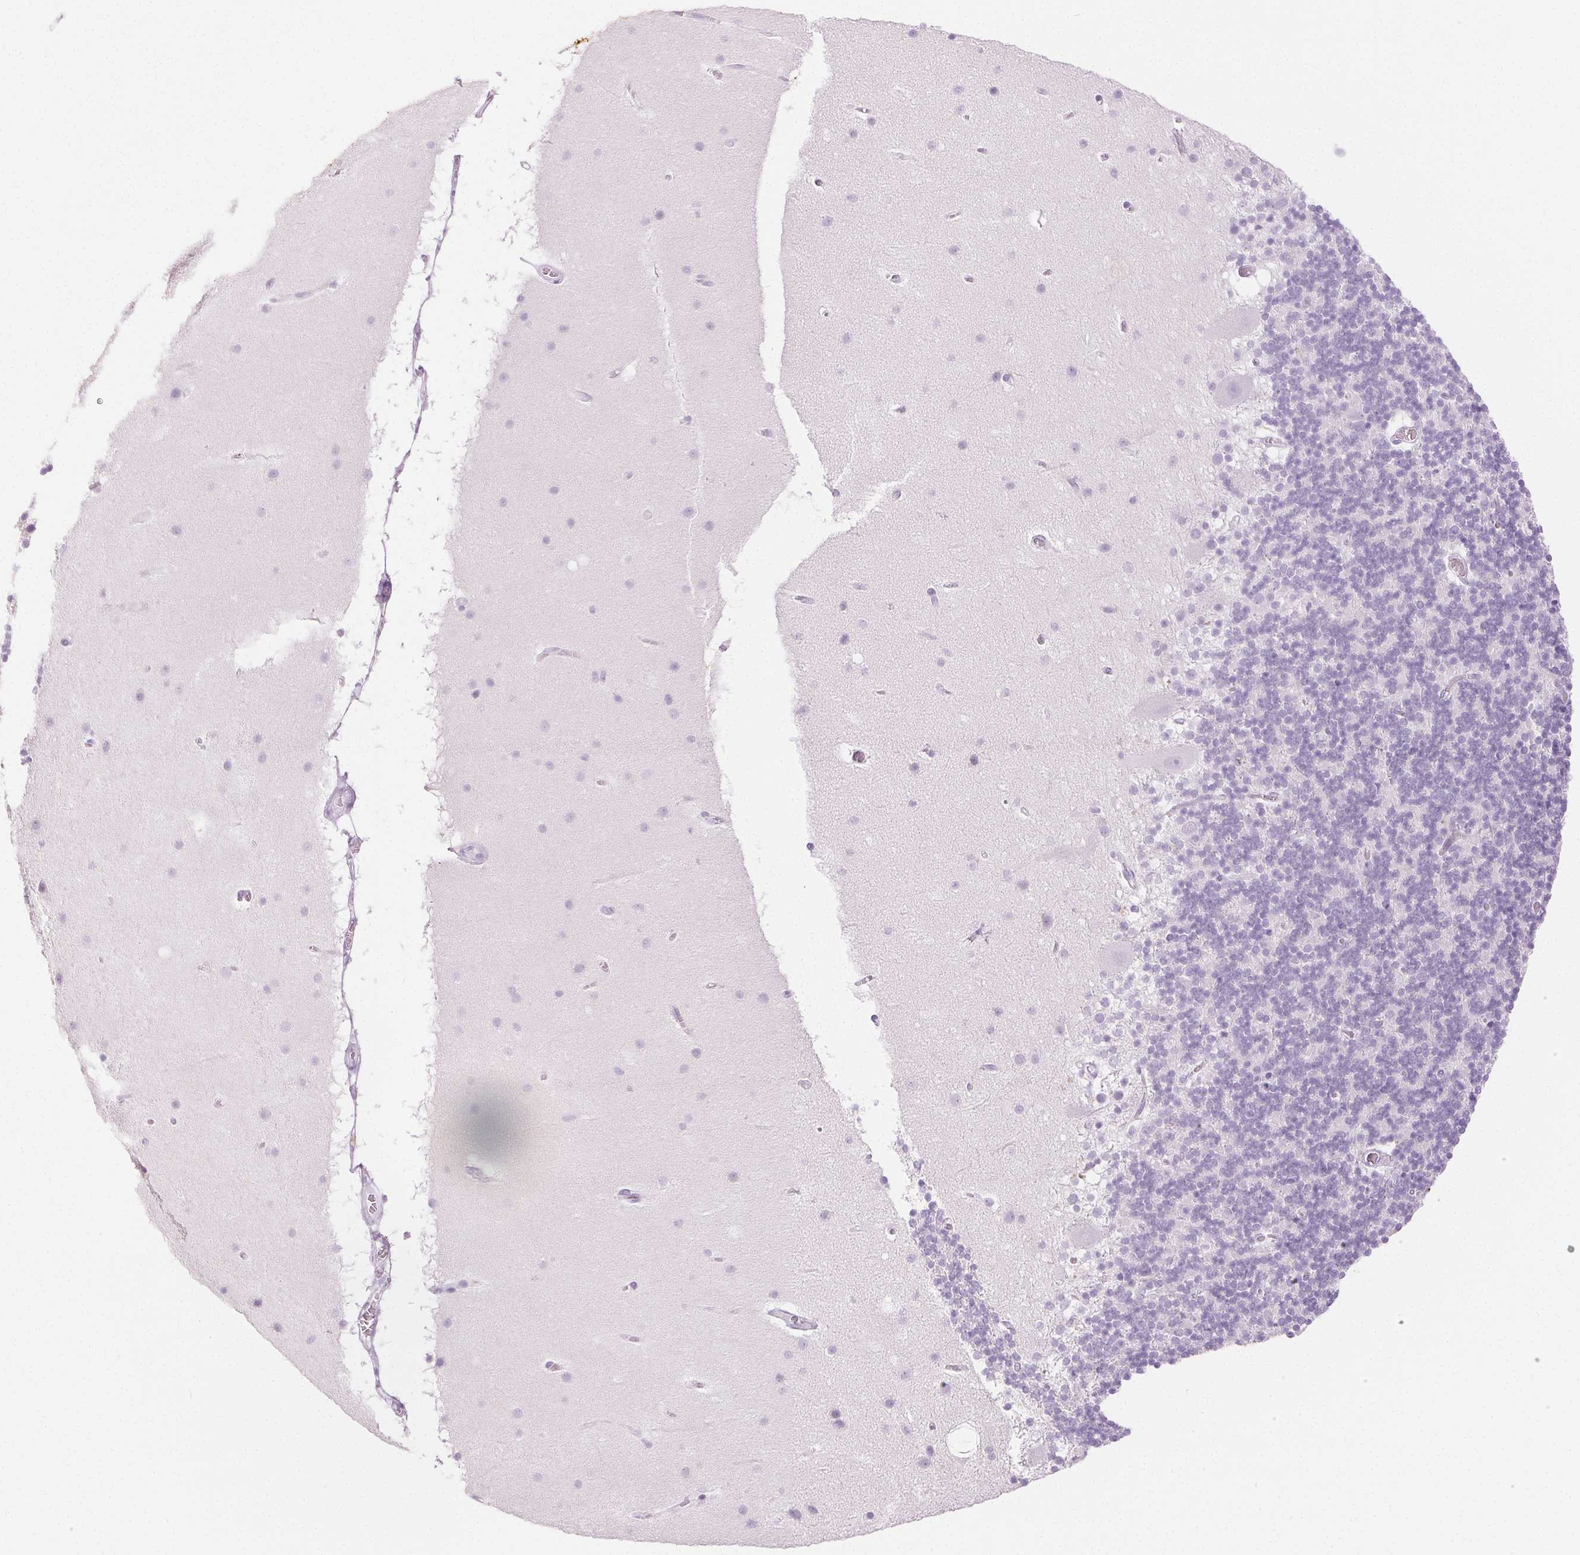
{"staining": {"intensity": "negative", "quantity": "none", "location": "none"}, "tissue": "cerebellum", "cell_type": "Cells in granular layer", "image_type": "normal", "snomed": [{"axis": "morphology", "description": "Normal tissue, NOS"}, {"axis": "topography", "description": "Cerebellum"}], "caption": "IHC of unremarkable human cerebellum shows no staining in cells in granular layer. Brightfield microscopy of immunohistochemistry (IHC) stained with DAB (brown) and hematoxylin (blue), captured at high magnification.", "gene": "SPRR3", "patient": {"sex": "male", "age": 70}}